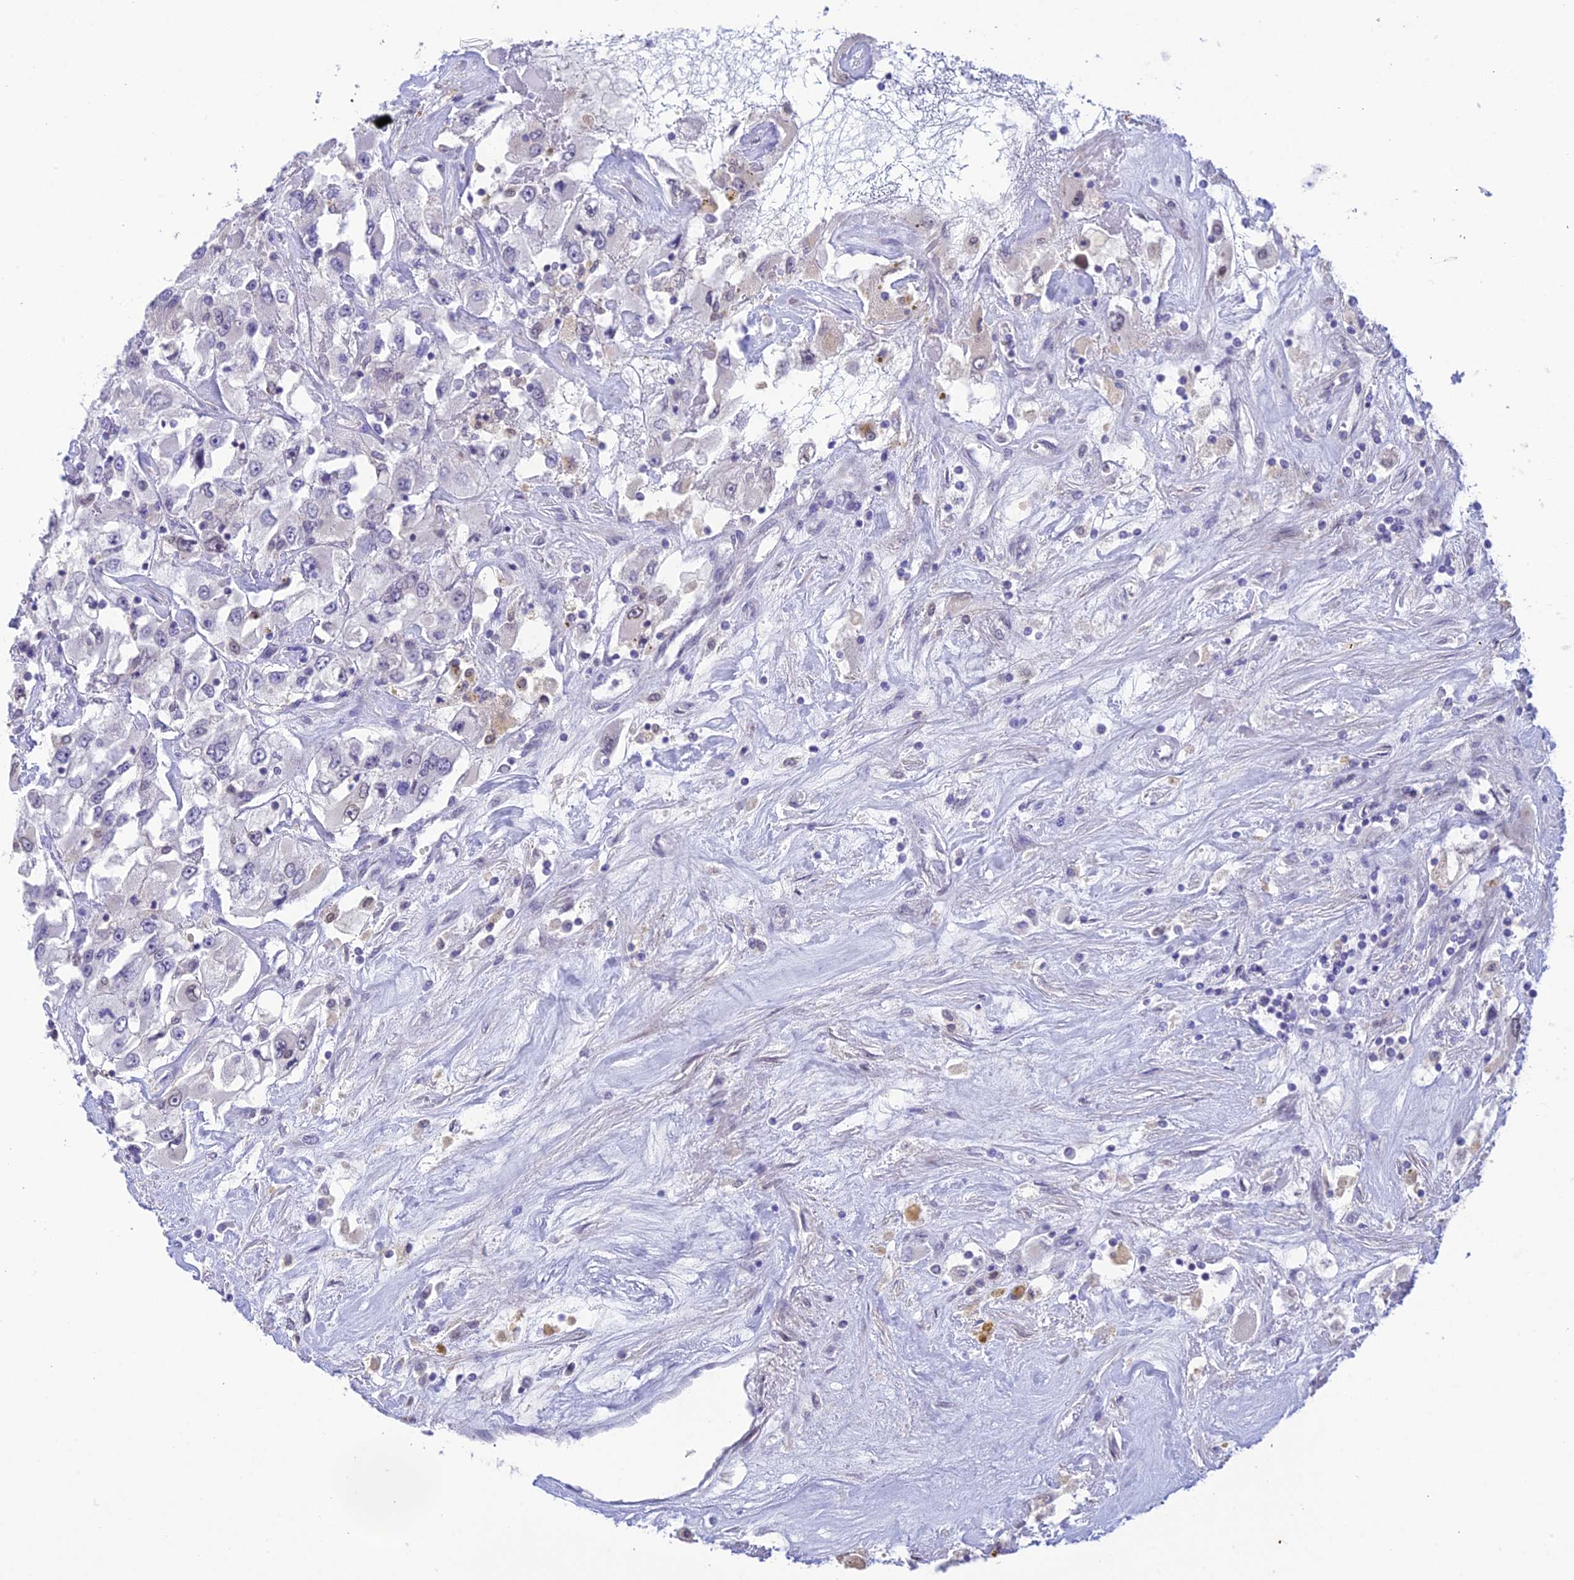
{"staining": {"intensity": "negative", "quantity": "none", "location": "none"}, "tissue": "renal cancer", "cell_type": "Tumor cells", "image_type": "cancer", "snomed": [{"axis": "morphology", "description": "Adenocarcinoma, NOS"}, {"axis": "topography", "description": "Kidney"}], "caption": "Protein analysis of renal cancer displays no significant expression in tumor cells.", "gene": "BMT2", "patient": {"sex": "female", "age": 52}}